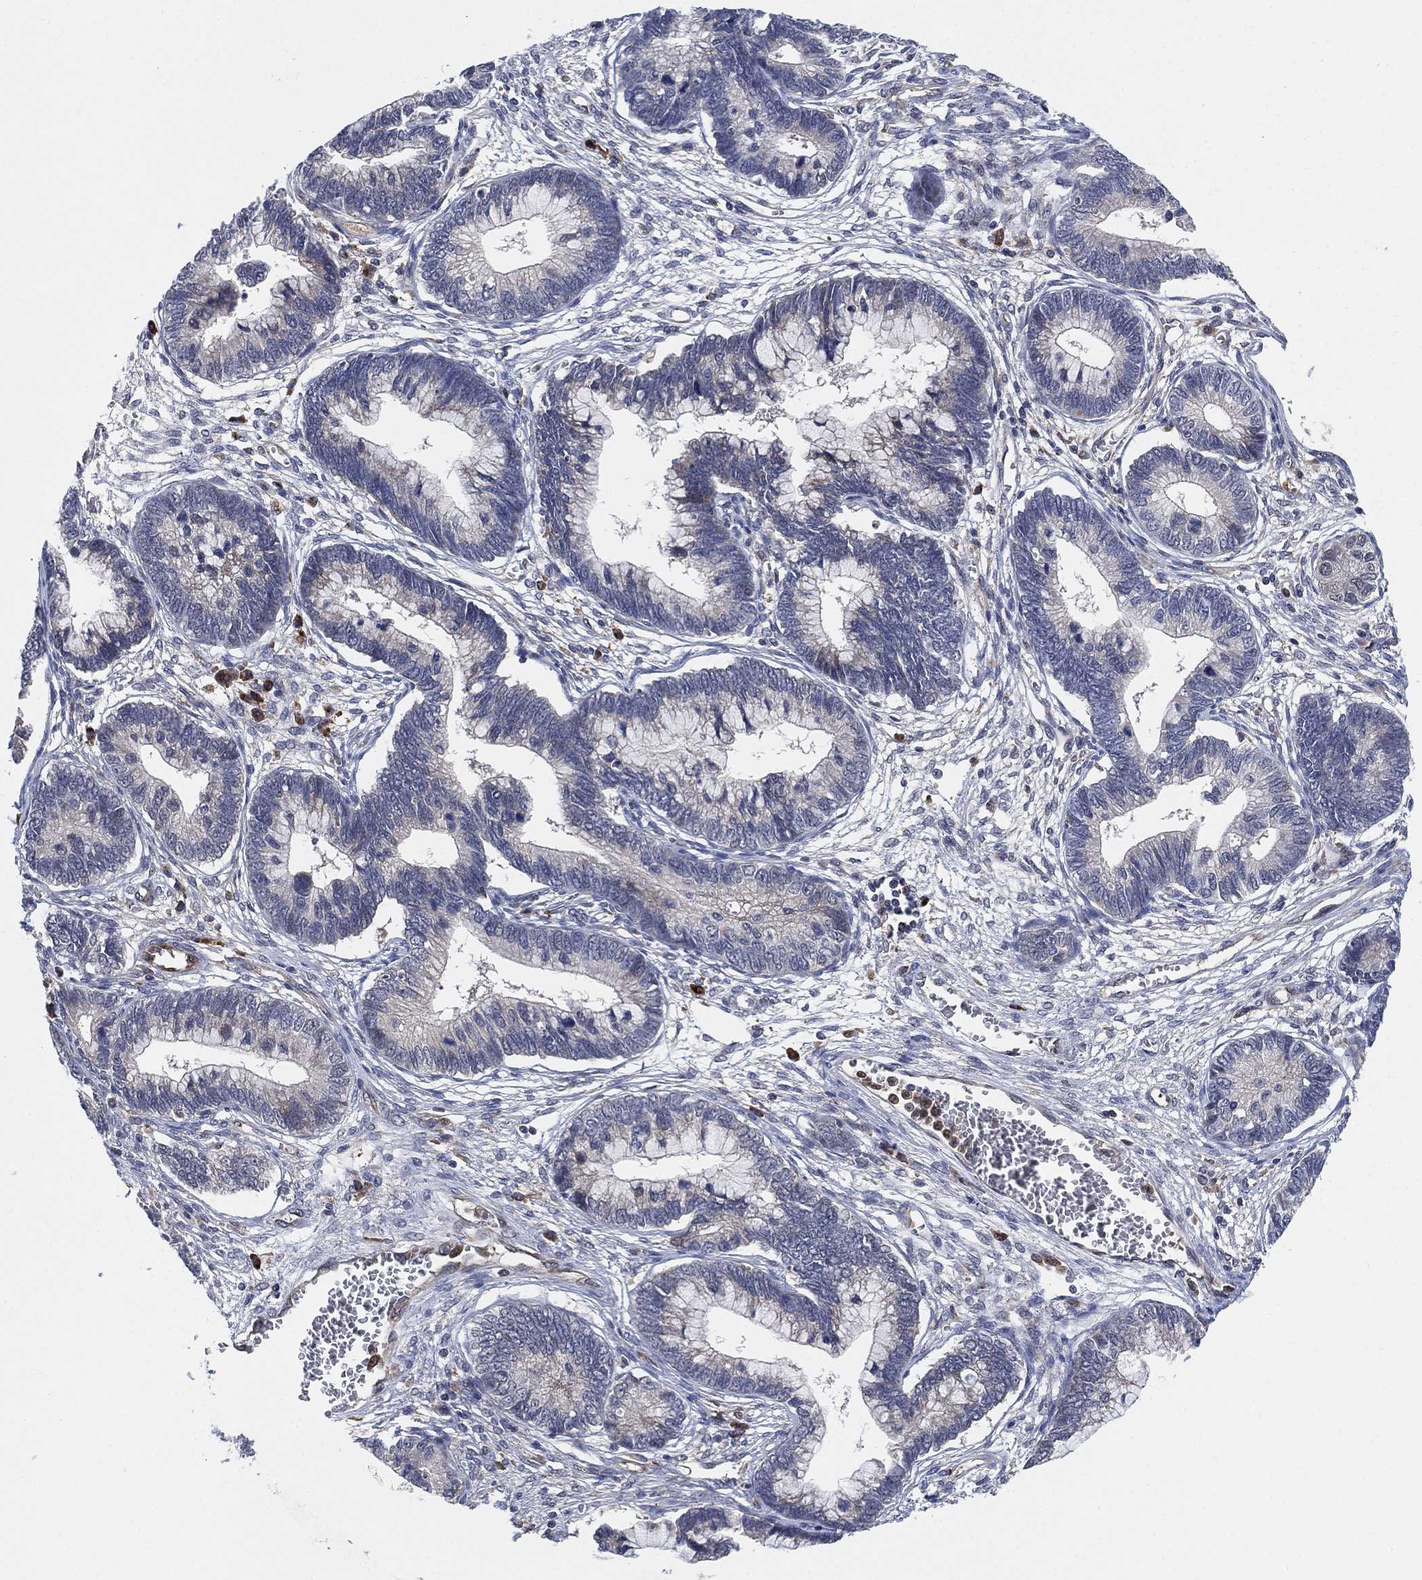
{"staining": {"intensity": "negative", "quantity": "none", "location": "none"}, "tissue": "cervical cancer", "cell_type": "Tumor cells", "image_type": "cancer", "snomed": [{"axis": "morphology", "description": "Adenocarcinoma, NOS"}, {"axis": "topography", "description": "Cervix"}], "caption": "High magnification brightfield microscopy of cervical cancer (adenocarcinoma) stained with DAB (brown) and counterstained with hematoxylin (blue): tumor cells show no significant staining.", "gene": "FES", "patient": {"sex": "female", "age": 44}}